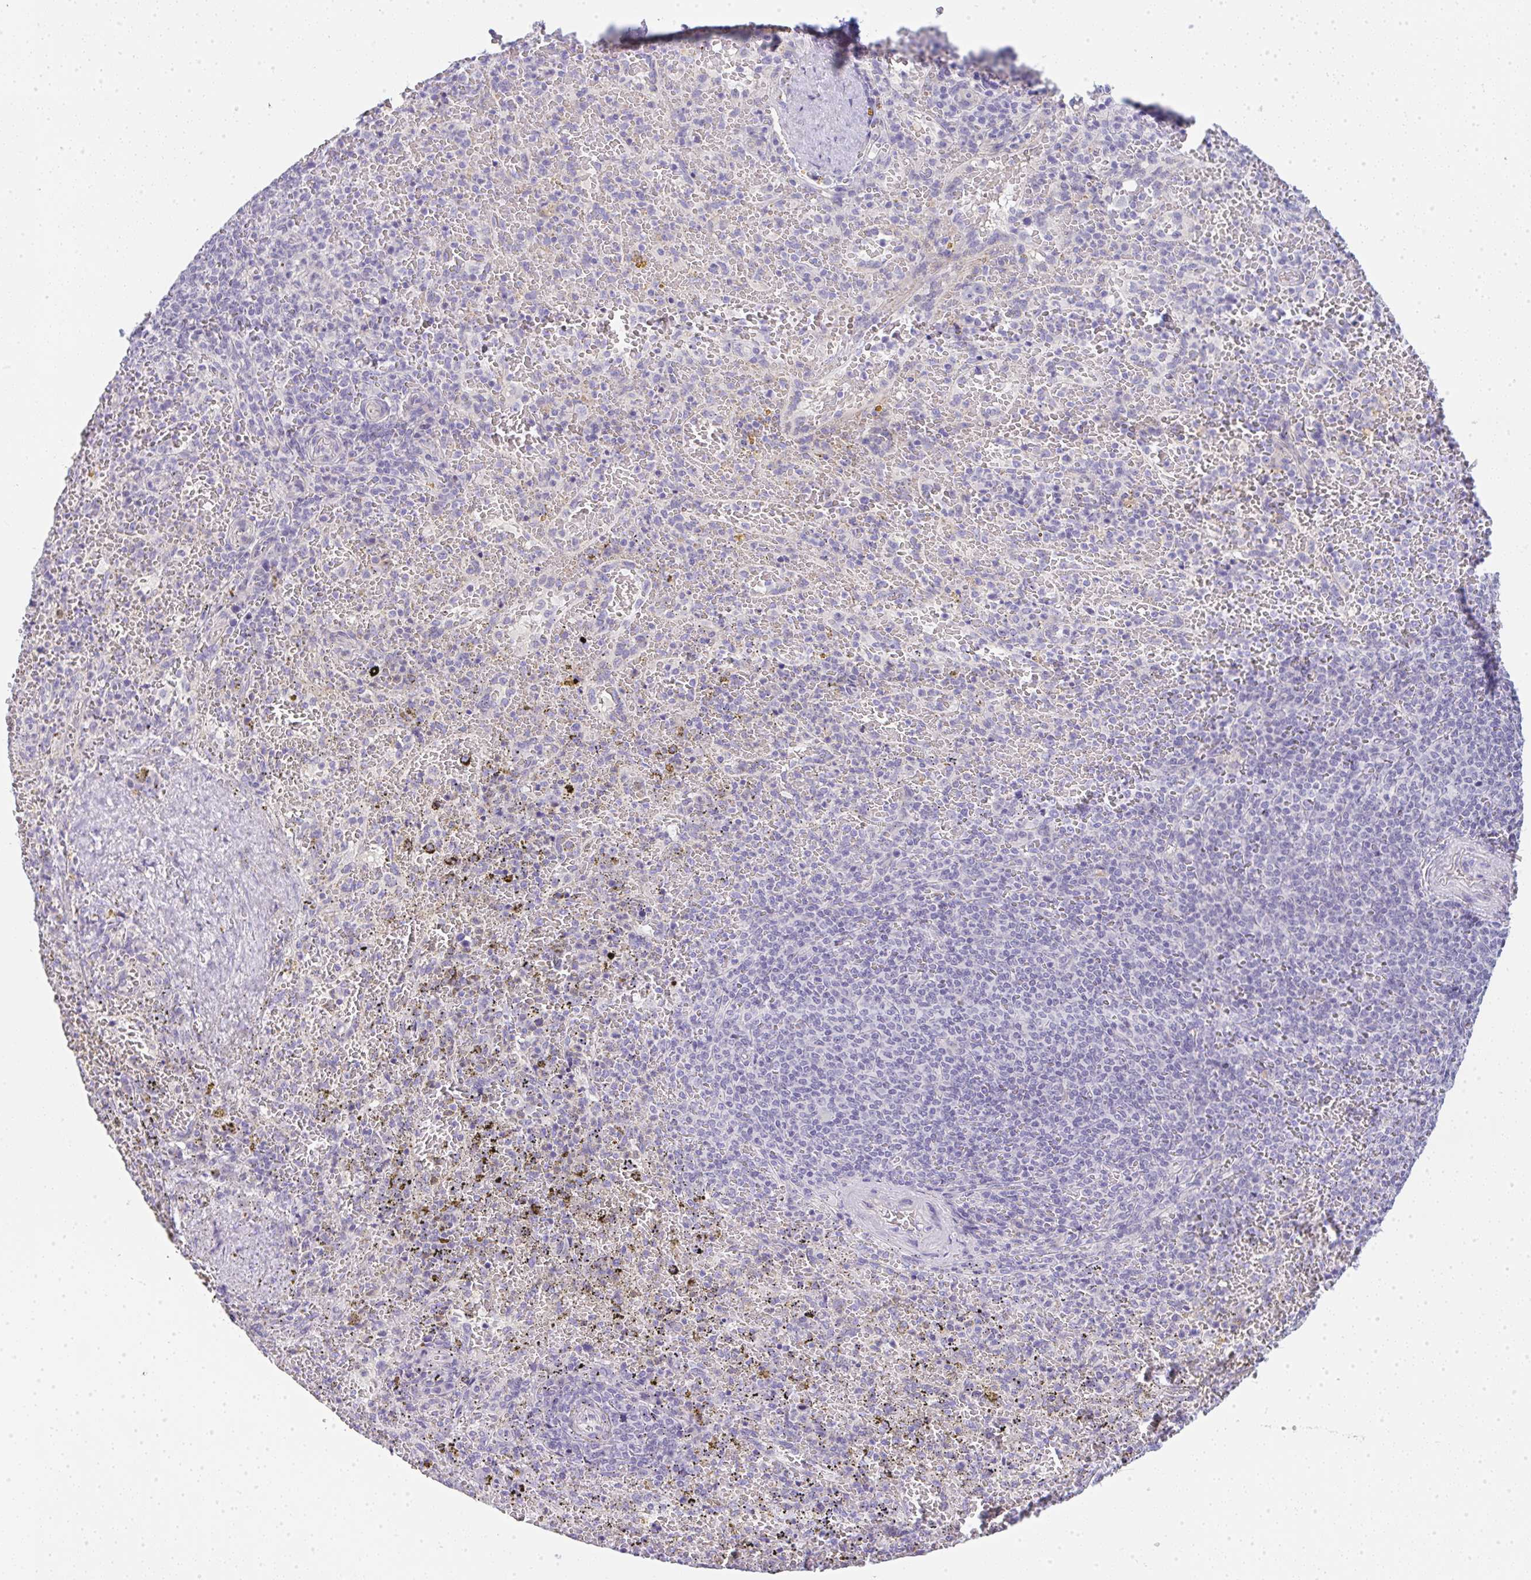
{"staining": {"intensity": "negative", "quantity": "none", "location": "none"}, "tissue": "spleen", "cell_type": "Cells in red pulp", "image_type": "normal", "snomed": [{"axis": "morphology", "description": "Normal tissue, NOS"}, {"axis": "topography", "description": "Spleen"}], "caption": "Normal spleen was stained to show a protein in brown. There is no significant expression in cells in red pulp. (DAB immunohistochemistry (IHC) with hematoxylin counter stain).", "gene": "LPAR4", "patient": {"sex": "female", "age": 50}}